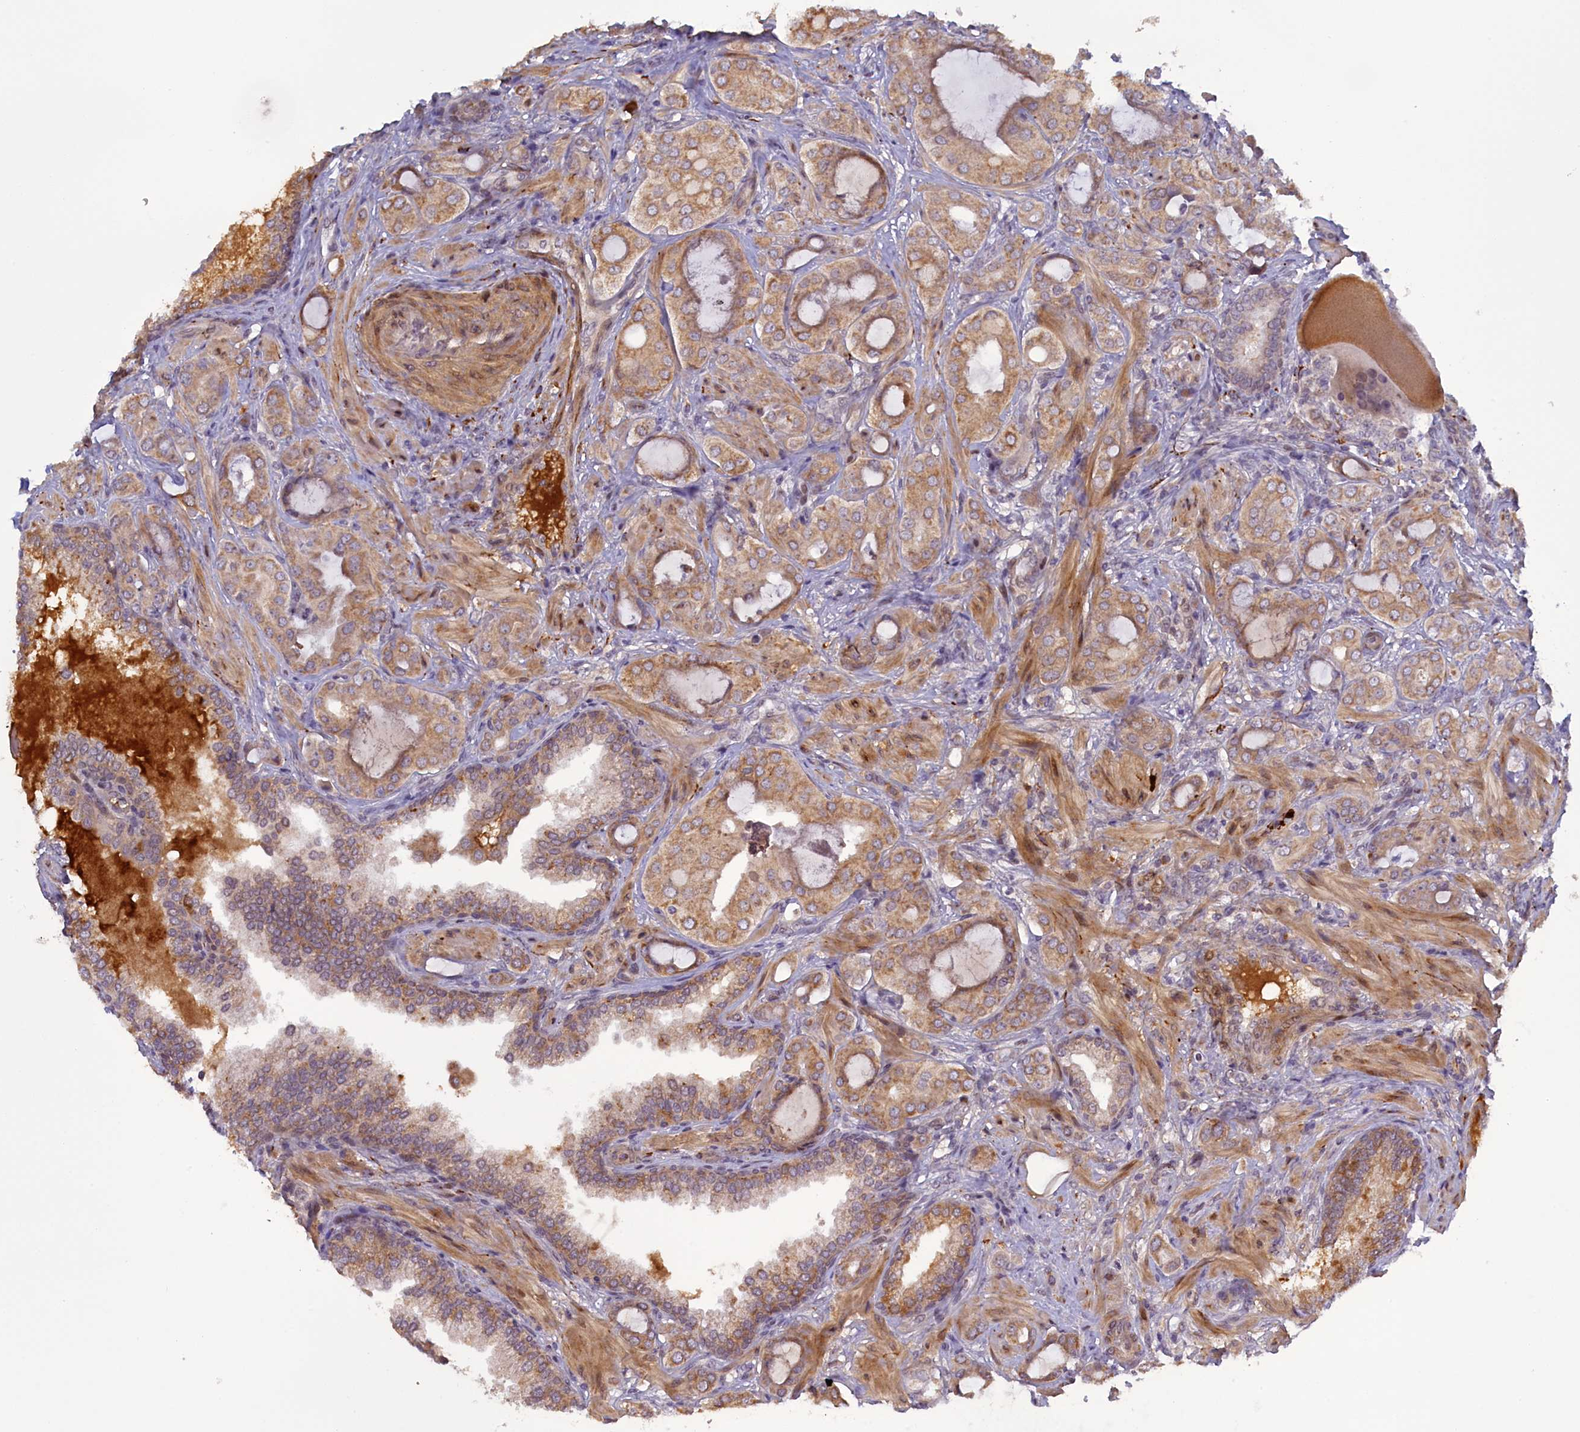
{"staining": {"intensity": "moderate", "quantity": ">75%", "location": "cytoplasmic/membranous"}, "tissue": "prostate cancer", "cell_type": "Tumor cells", "image_type": "cancer", "snomed": [{"axis": "morphology", "description": "Adenocarcinoma, Low grade"}, {"axis": "topography", "description": "Prostate"}], "caption": "A micrograph of human prostate cancer stained for a protein demonstrates moderate cytoplasmic/membranous brown staining in tumor cells. (DAB IHC, brown staining for protein, blue staining for nuclei).", "gene": "RRAD", "patient": {"sex": "male", "age": 57}}